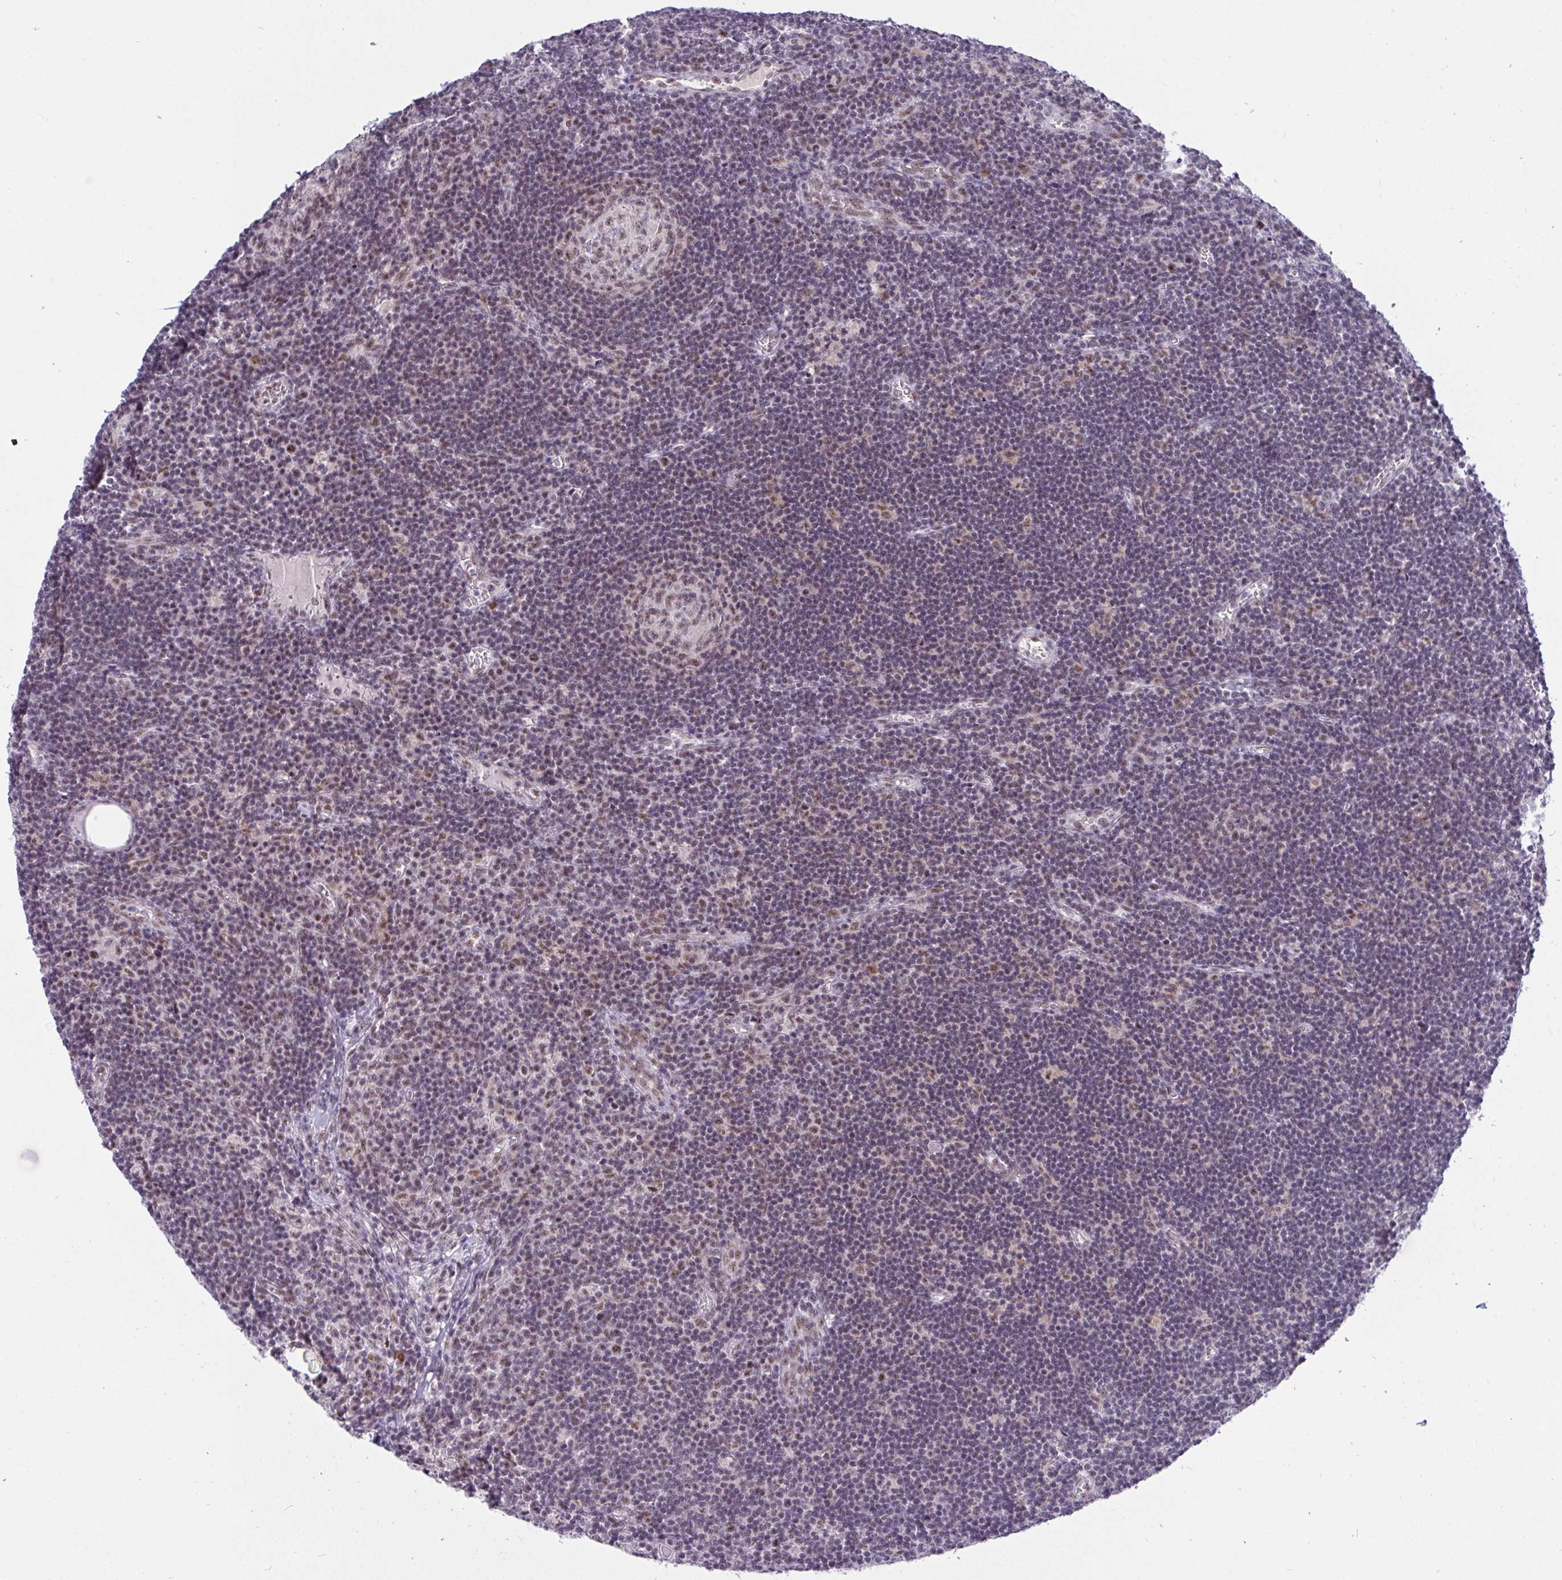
{"staining": {"intensity": "weak", "quantity": "<25%", "location": "nuclear"}, "tissue": "lymph node", "cell_type": "Germinal center cells", "image_type": "normal", "snomed": [{"axis": "morphology", "description": "Normal tissue, NOS"}, {"axis": "topography", "description": "Lymph node"}], "caption": "Image shows no protein staining in germinal center cells of benign lymph node. Brightfield microscopy of IHC stained with DAB (brown) and hematoxylin (blue), captured at high magnification.", "gene": "PRR14", "patient": {"sex": "male", "age": 67}}